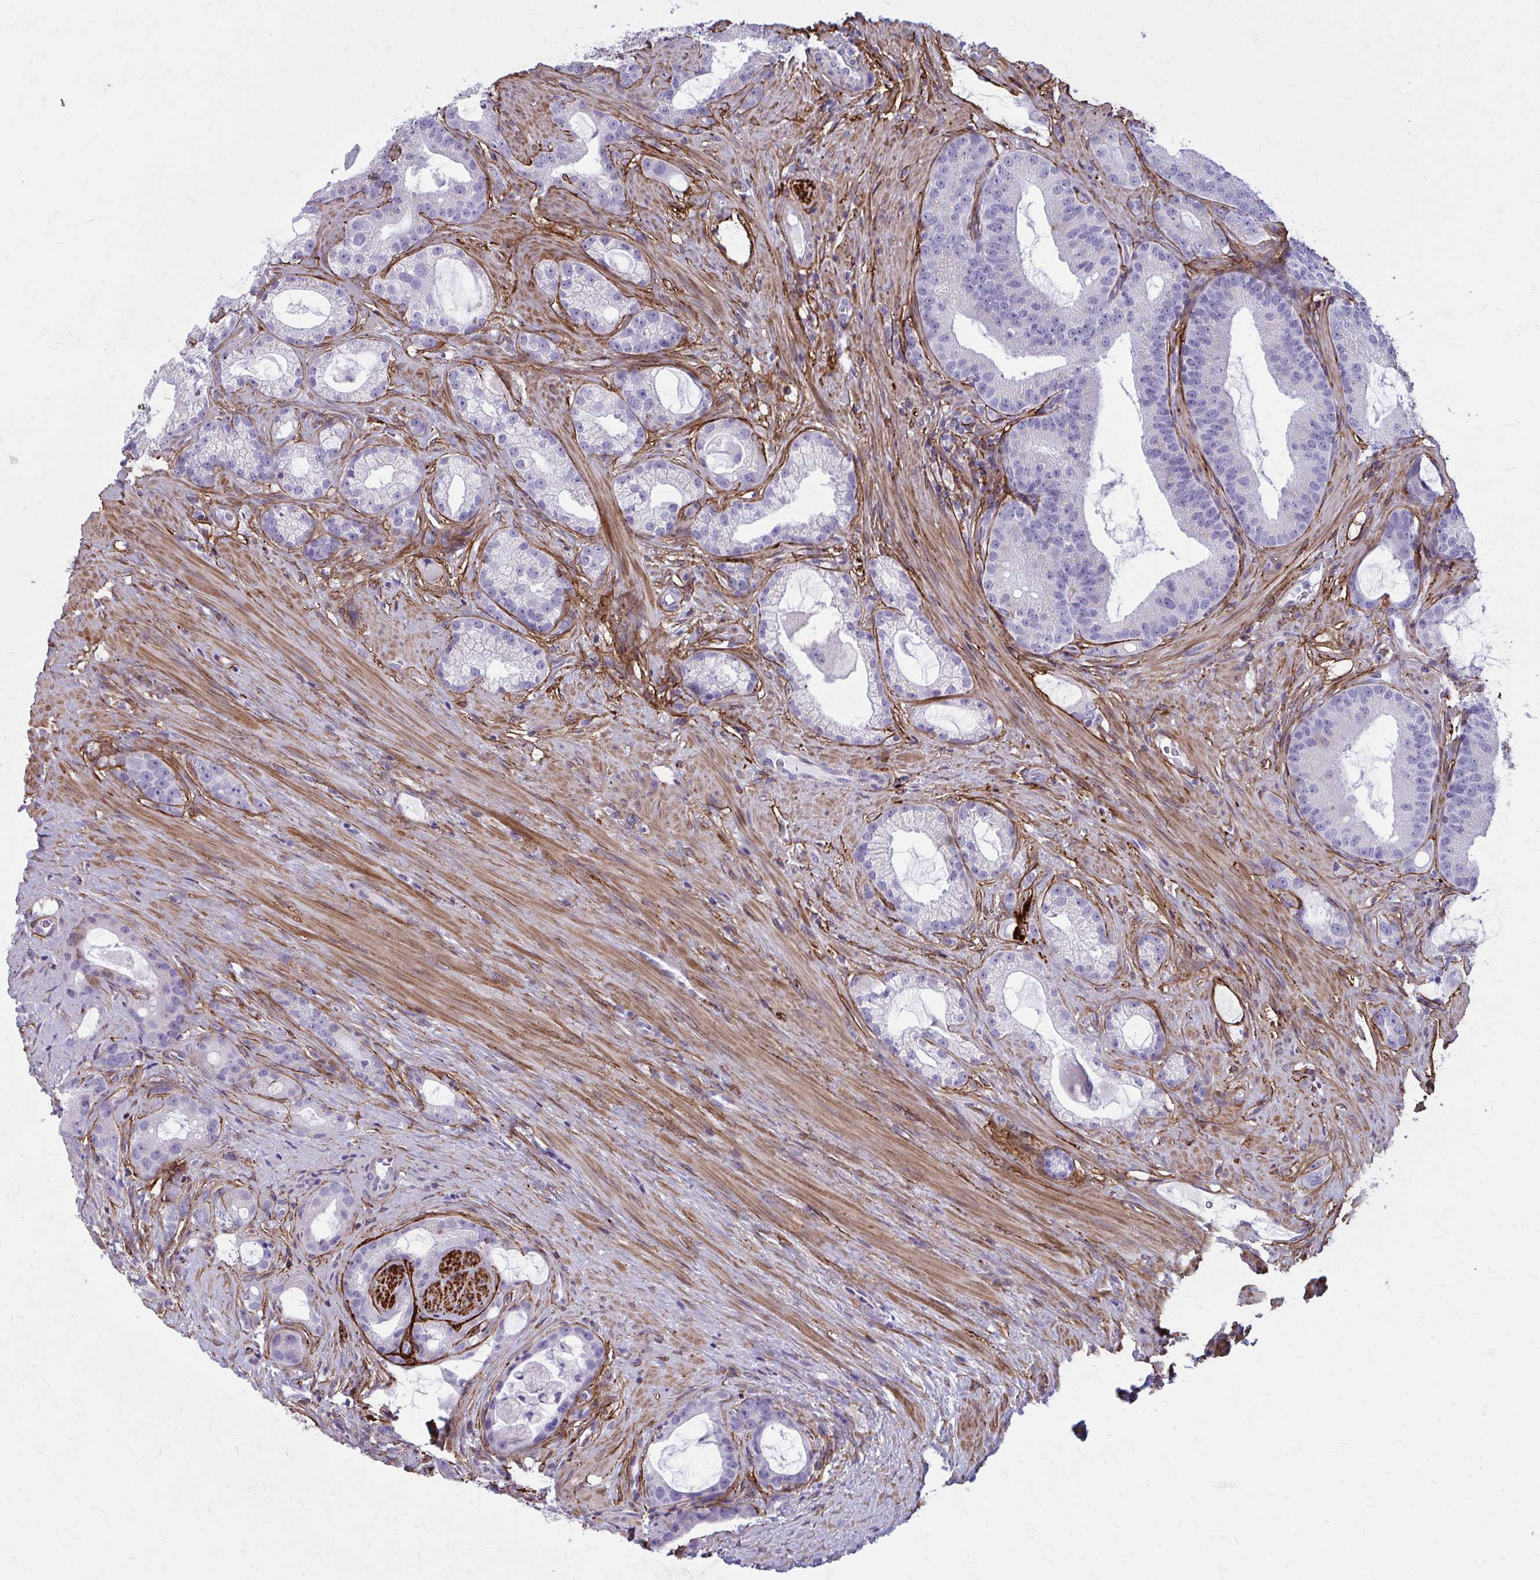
{"staining": {"intensity": "negative", "quantity": "none", "location": "none"}, "tissue": "prostate cancer", "cell_type": "Tumor cells", "image_type": "cancer", "snomed": [{"axis": "morphology", "description": "Adenocarcinoma, High grade"}, {"axis": "topography", "description": "Prostate"}], "caption": "Immunohistochemical staining of prostate cancer (adenocarcinoma (high-grade)) demonstrates no significant expression in tumor cells.", "gene": "AKAP12", "patient": {"sex": "male", "age": 65}}